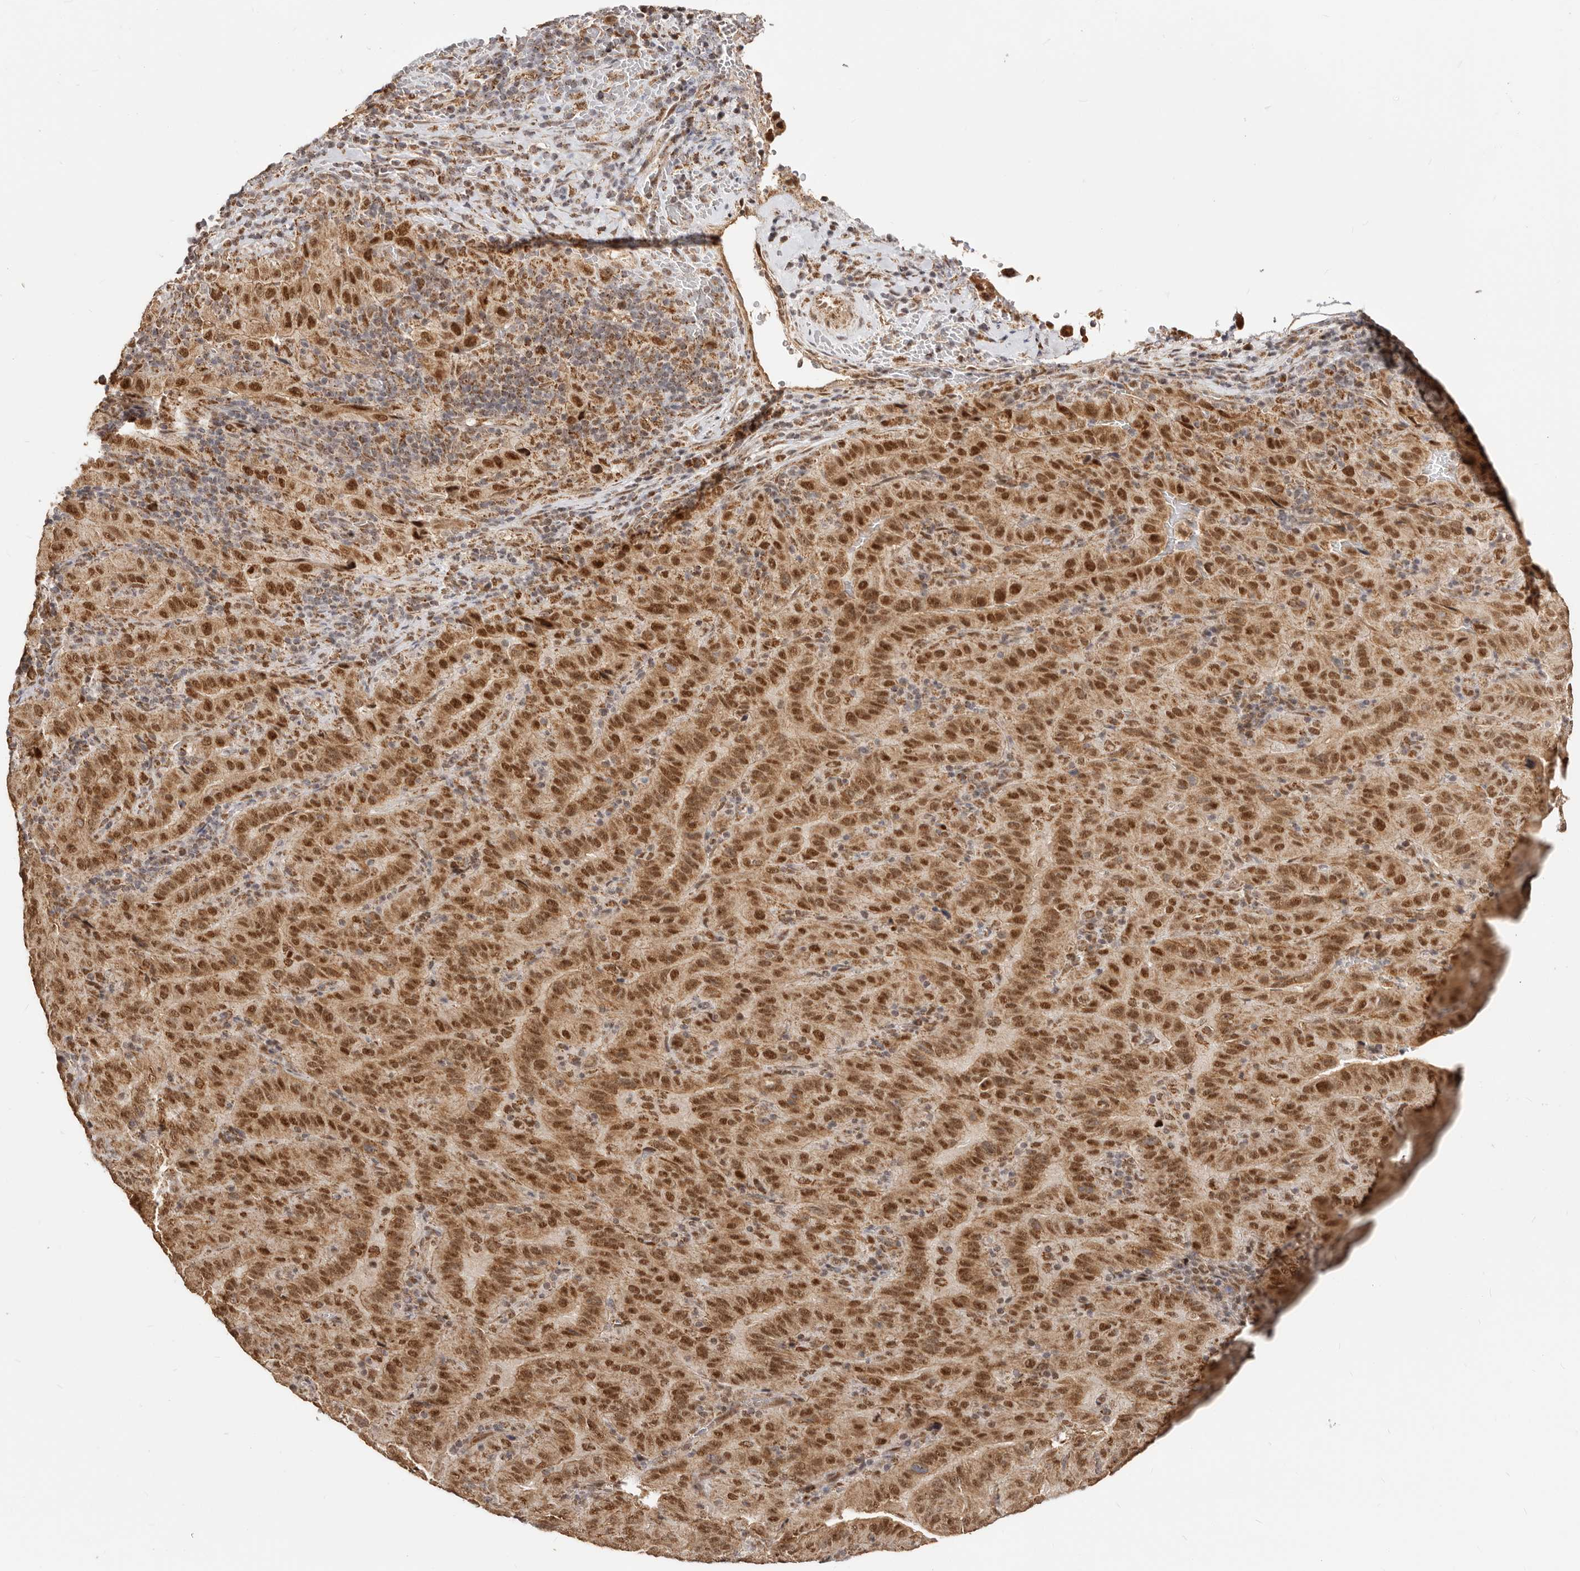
{"staining": {"intensity": "strong", "quantity": ">75%", "location": "cytoplasmic/membranous,nuclear"}, "tissue": "pancreatic cancer", "cell_type": "Tumor cells", "image_type": "cancer", "snomed": [{"axis": "morphology", "description": "Adenocarcinoma, NOS"}, {"axis": "topography", "description": "Pancreas"}], "caption": "This is an image of immunohistochemistry staining of pancreatic adenocarcinoma, which shows strong staining in the cytoplasmic/membranous and nuclear of tumor cells.", "gene": "SEC14L1", "patient": {"sex": "male", "age": 63}}